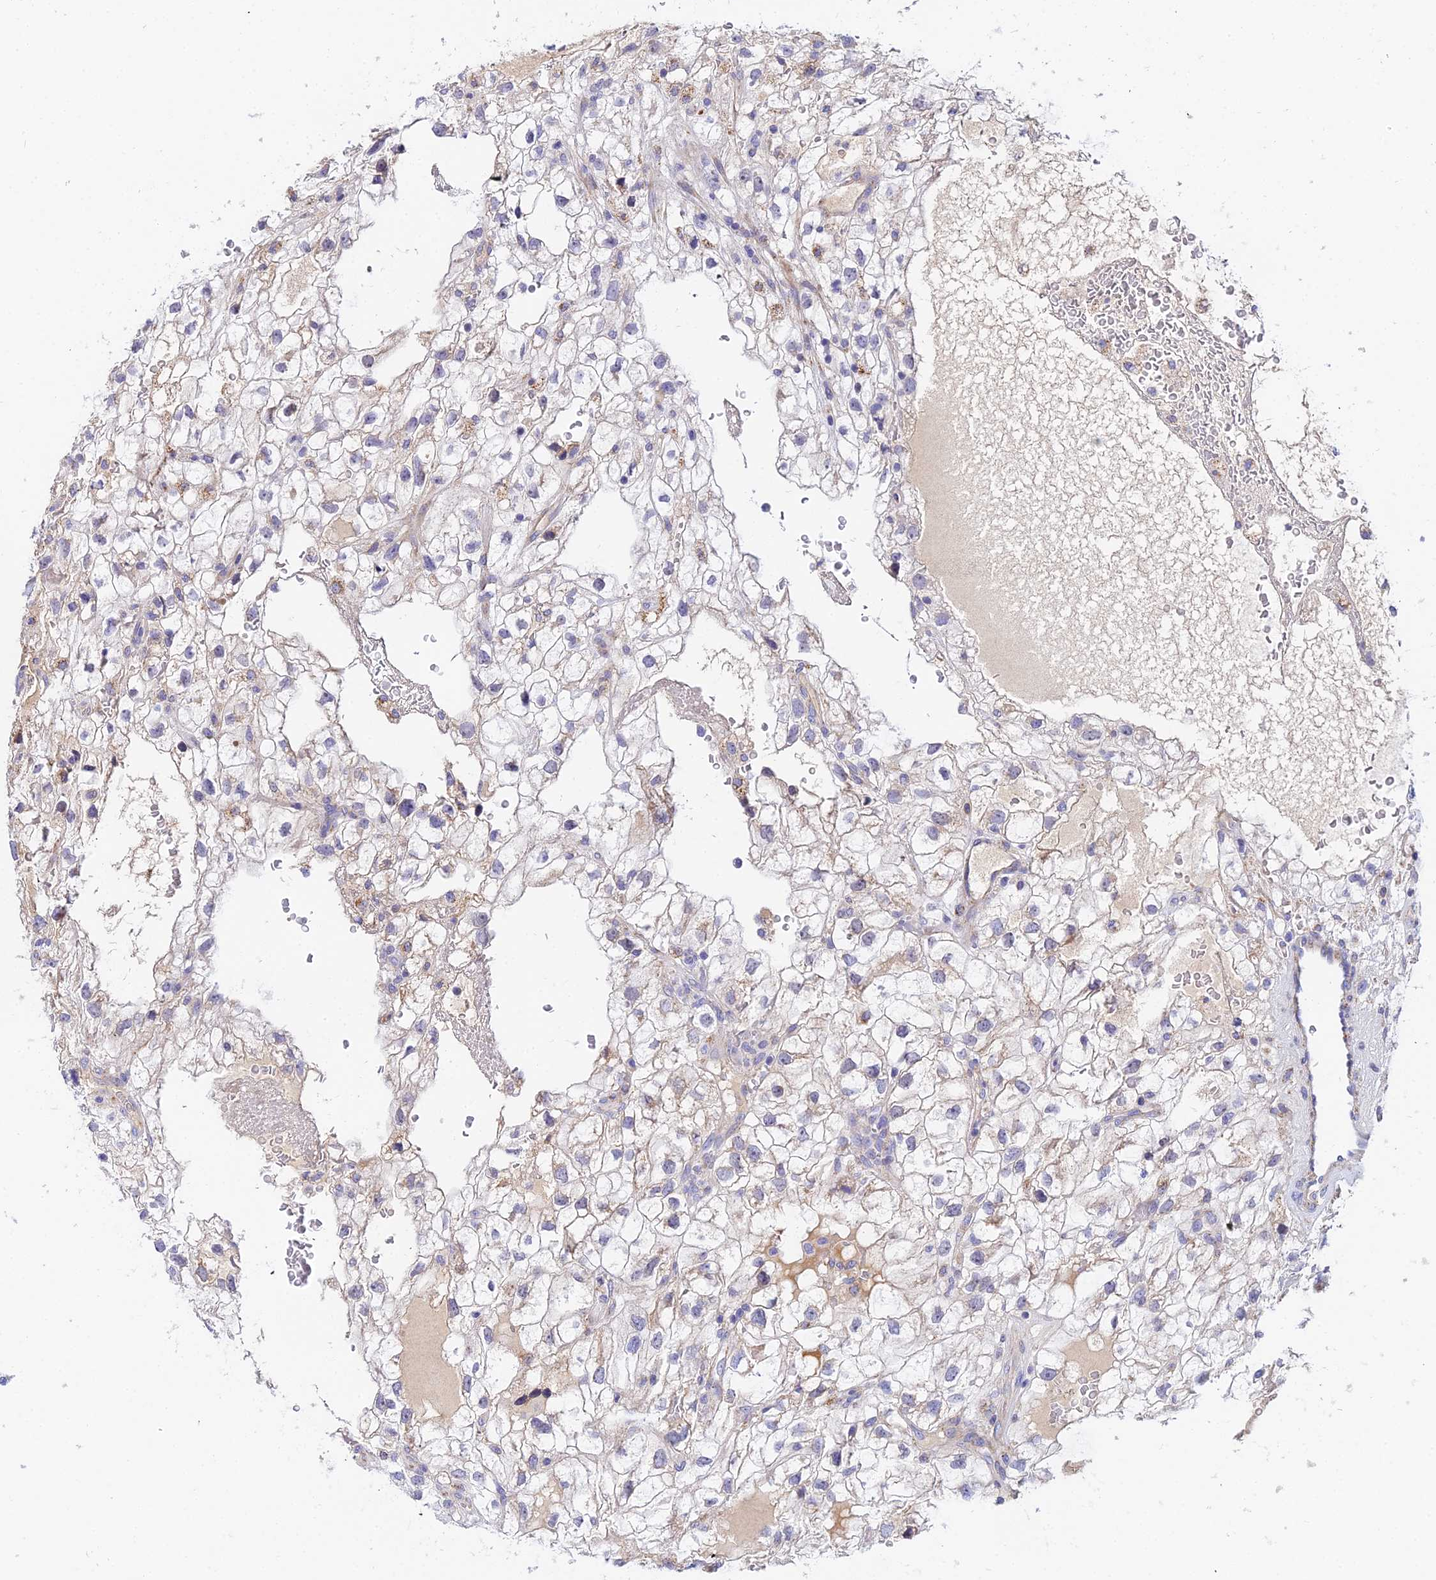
{"staining": {"intensity": "weak", "quantity": "<25%", "location": "cytoplasmic/membranous"}, "tissue": "renal cancer", "cell_type": "Tumor cells", "image_type": "cancer", "snomed": [{"axis": "morphology", "description": "Adenocarcinoma, NOS"}, {"axis": "topography", "description": "Kidney"}], "caption": "High power microscopy photomicrograph of an immunohistochemistry photomicrograph of renal cancer, revealing no significant positivity in tumor cells.", "gene": "ACOT2", "patient": {"sex": "male", "age": 59}}